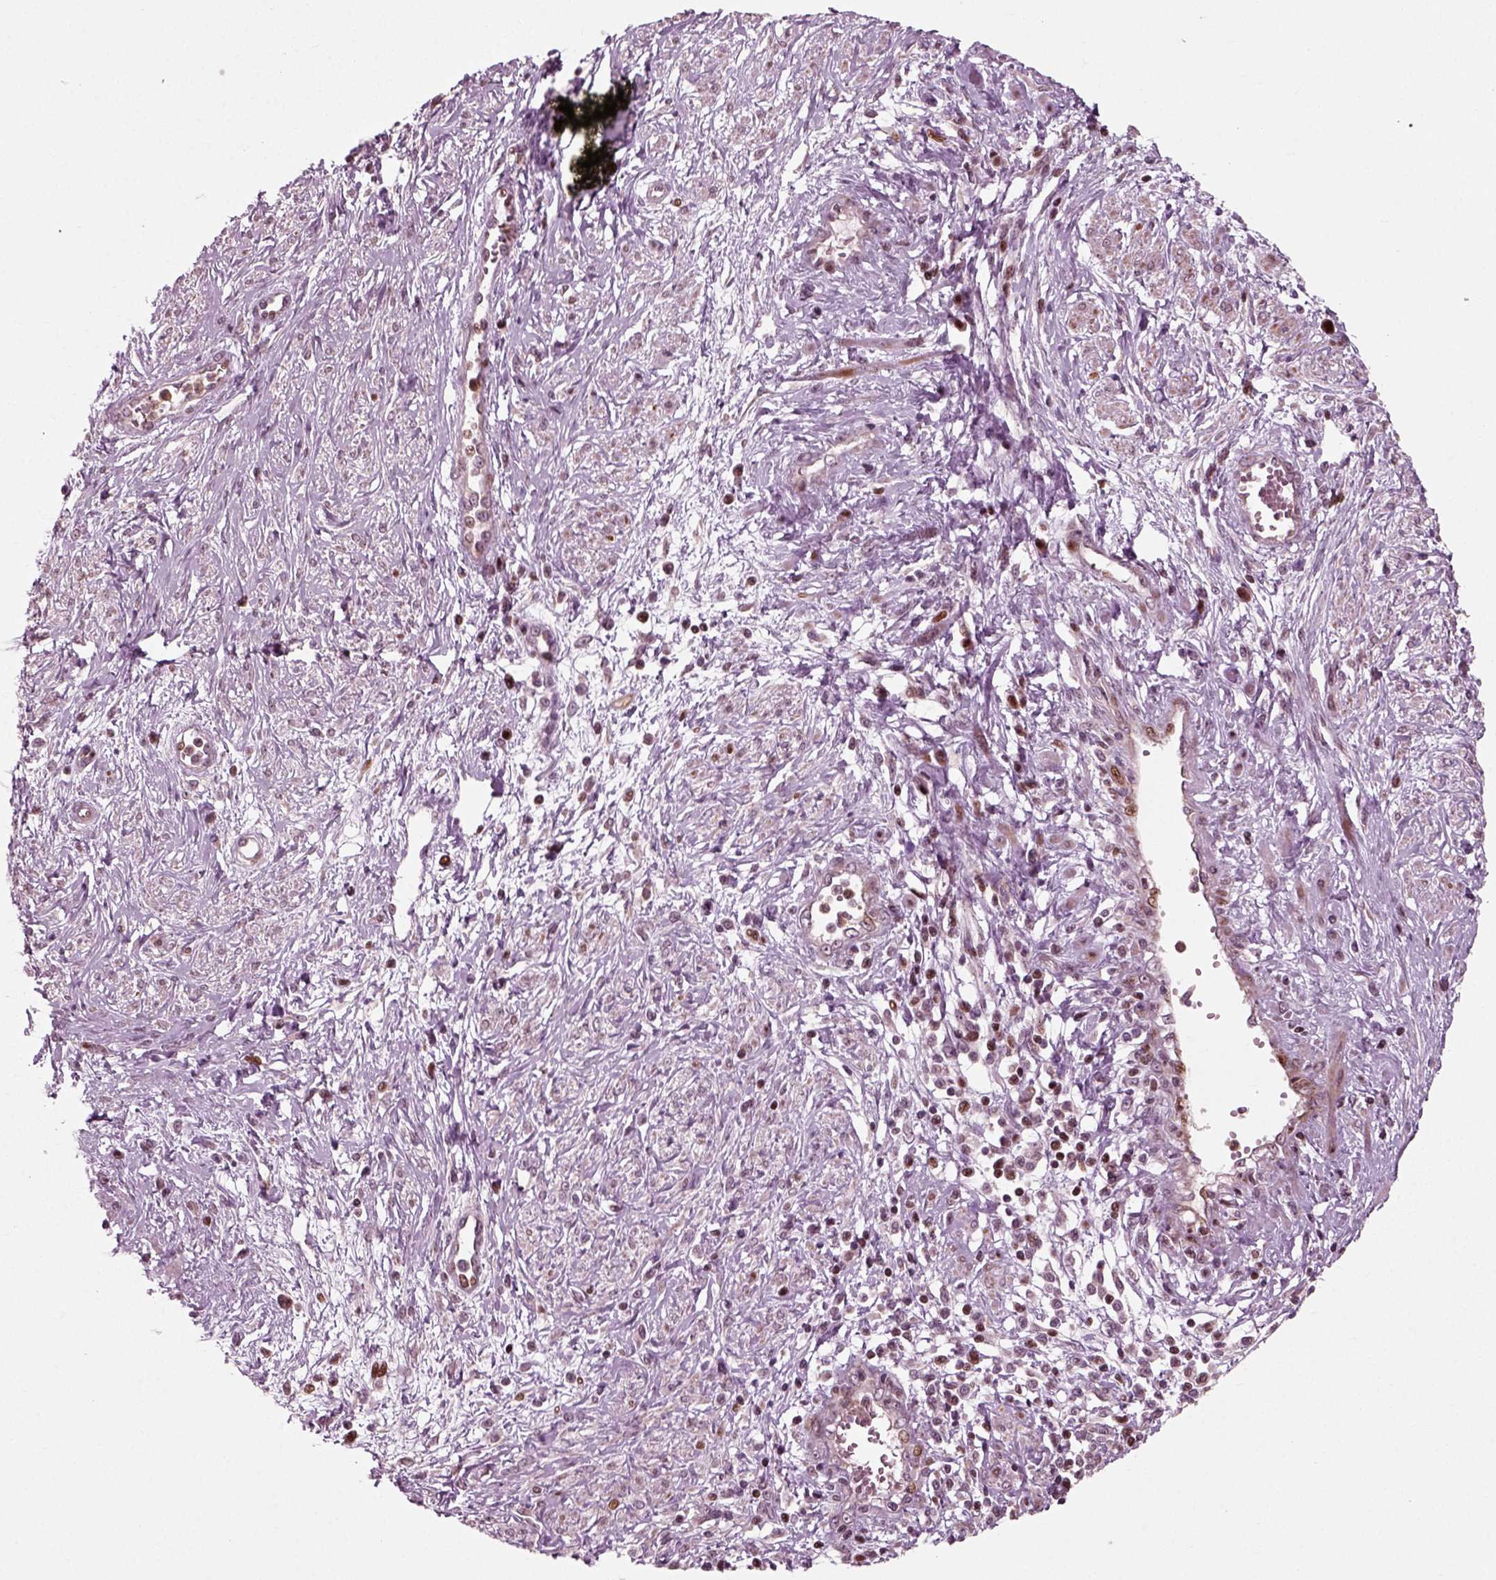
{"staining": {"intensity": "strong", "quantity": "25%-75%", "location": "nuclear"}, "tissue": "cervical cancer", "cell_type": "Tumor cells", "image_type": "cancer", "snomed": [{"axis": "morphology", "description": "Squamous cell carcinoma, NOS"}, {"axis": "topography", "description": "Cervix"}], "caption": "About 25%-75% of tumor cells in human cervical cancer (squamous cell carcinoma) display strong nuclear protein expression as visualized by brown immunohistochemical staining.", "gene": "CDC14A", "patient": {"sex": "female", "age": 34}}